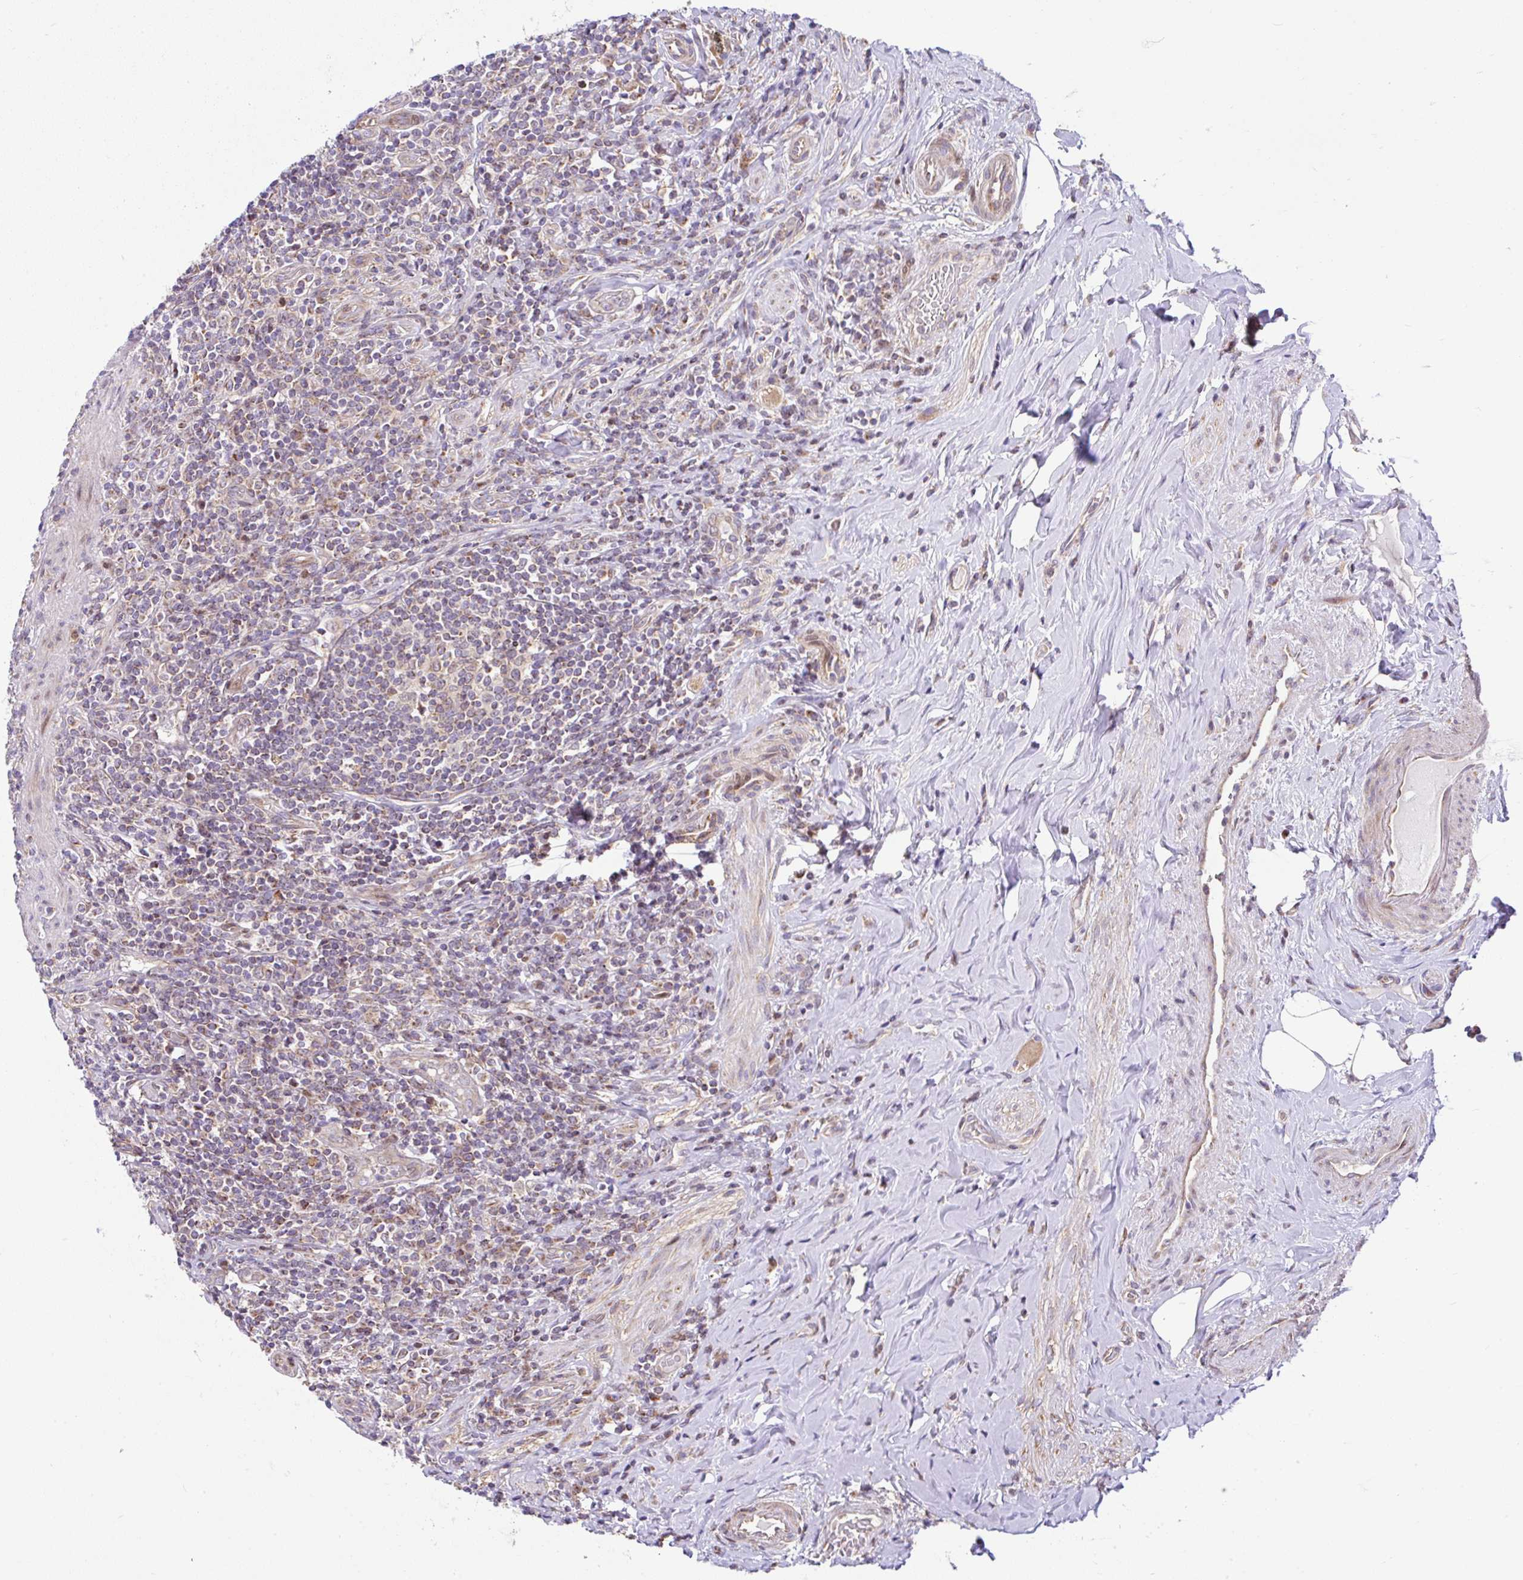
{"staining": {"intensity": "moderate", "quantity": ">75%", "location": "cytoplasmic/membranous"}, "tissue": "appendix", "cell_type": "Glandular cells", "image_type": "normal", "snomed": [{"axis": "morphology", "description": "Normal tissue, NOS"}, {"axis": "topography", "description": "Appendix"}], "caption": "The histopathology image shows a brown stain indicating the presence of a protein in the cytoplasmic/membranous of glandular cells in appendix. The staining was performed using DAB to visualize the protein expression in brown, while the nuclei were stained in blue with hematoxylin (Magnification: 20x).", "gene": "FIGNL1", "patient": {"sex": "female", "age": 43}}